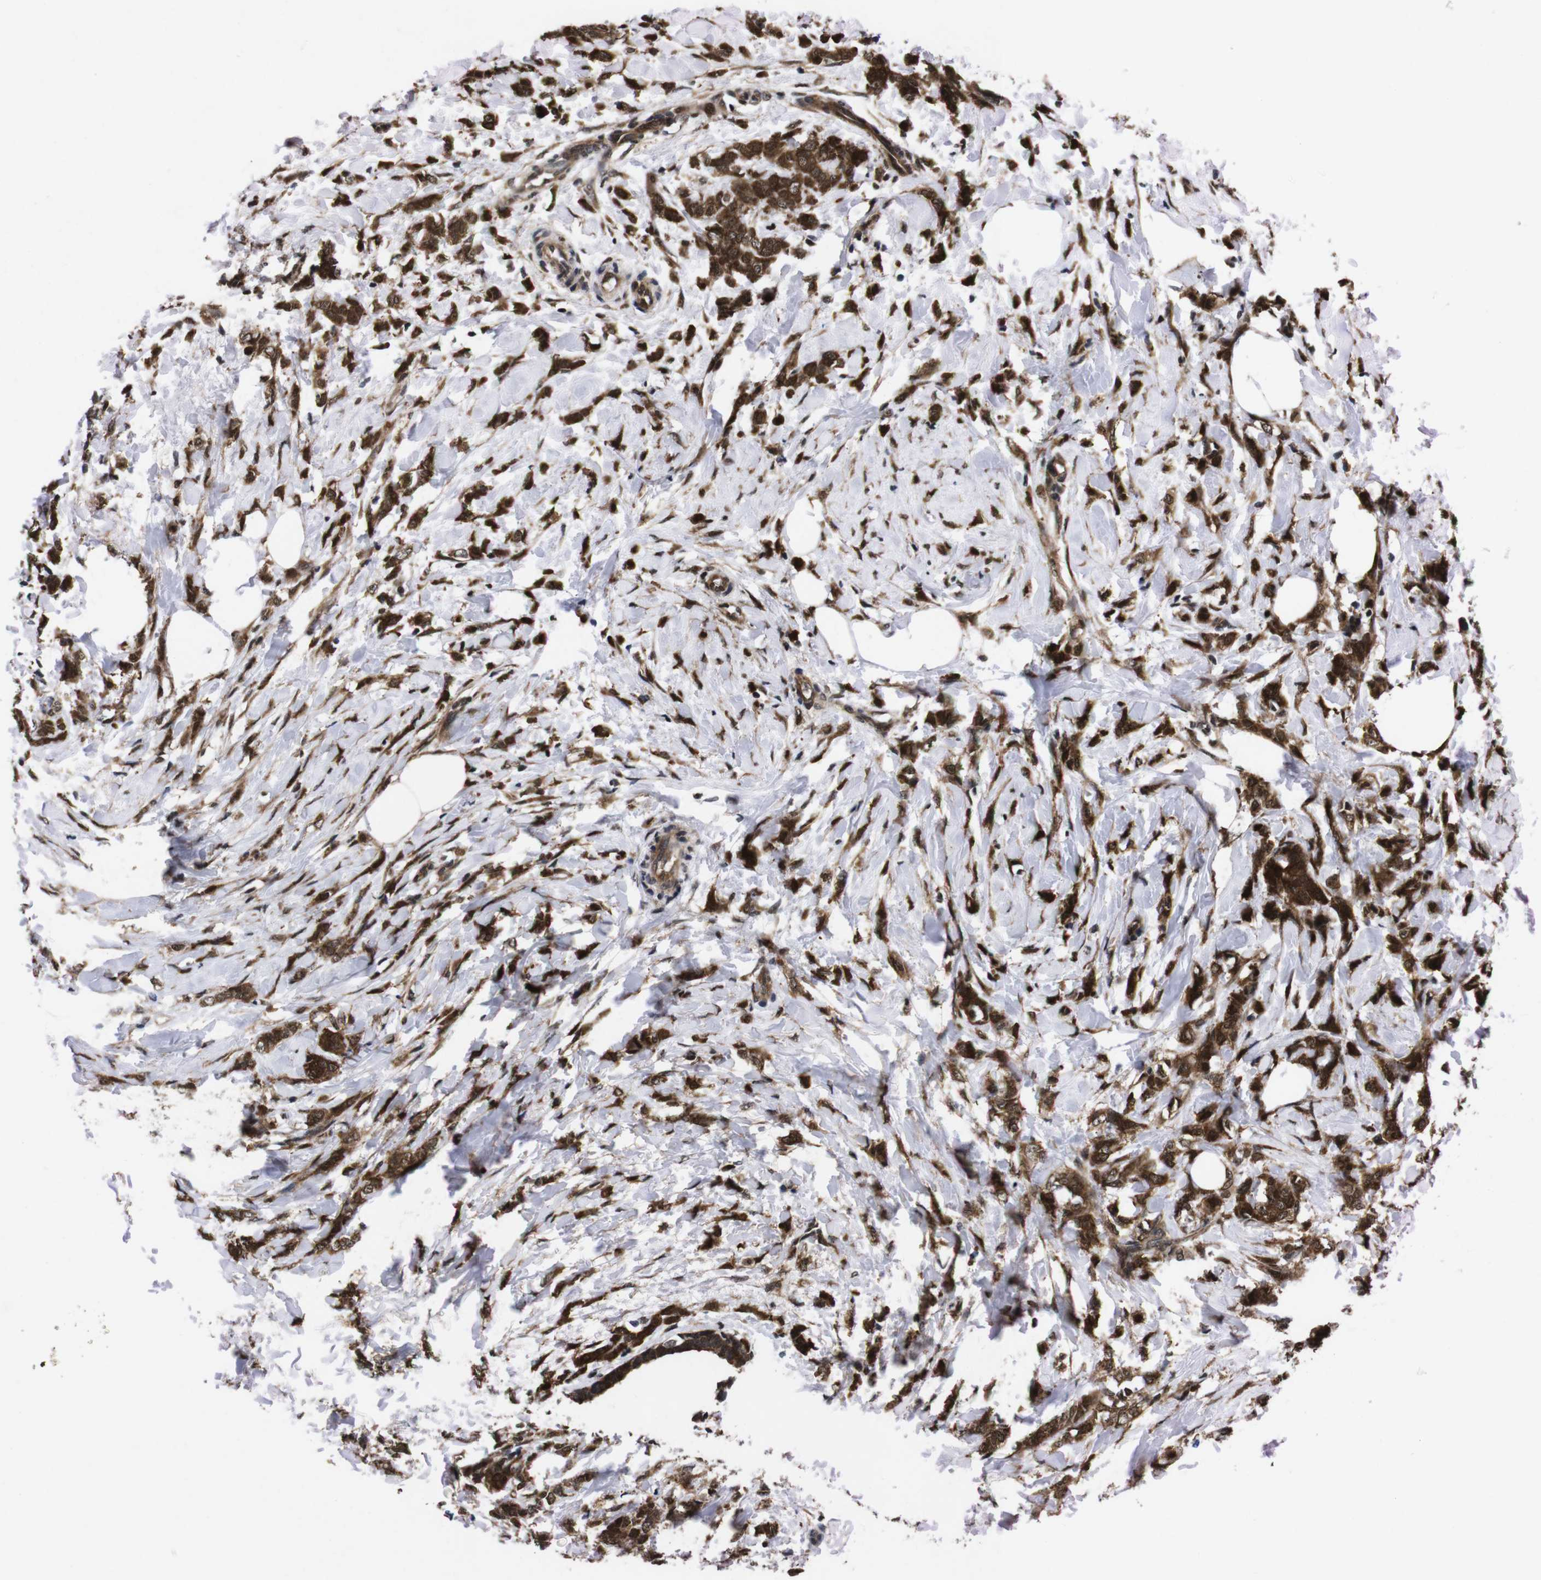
{"staining": {"intensity": "strong", "quantity": ">75%", "location": "cytoplasmic/membranous,nuclear"}, "tissue": "breast cancer", "cell_type": "Tumor cells", "image_type": "cancer", "snomed": [{"axis": "morphology", "description": "Lobular carcinoma, in situ"}, {"axis": "morphology", "description": "Lobular carcinoma"}, {"axis": "topography", "description": "Breast"}], "caption": "Protein expression by immunohistochemistry (IHC) shows strong cytoplasmic/membranous and nuclear staining in about >75% of tumor cells in lobular carcinoma in situ (breast).", "gene": "UBQLN2", "patient": {"sex": "female", "age": 41}}